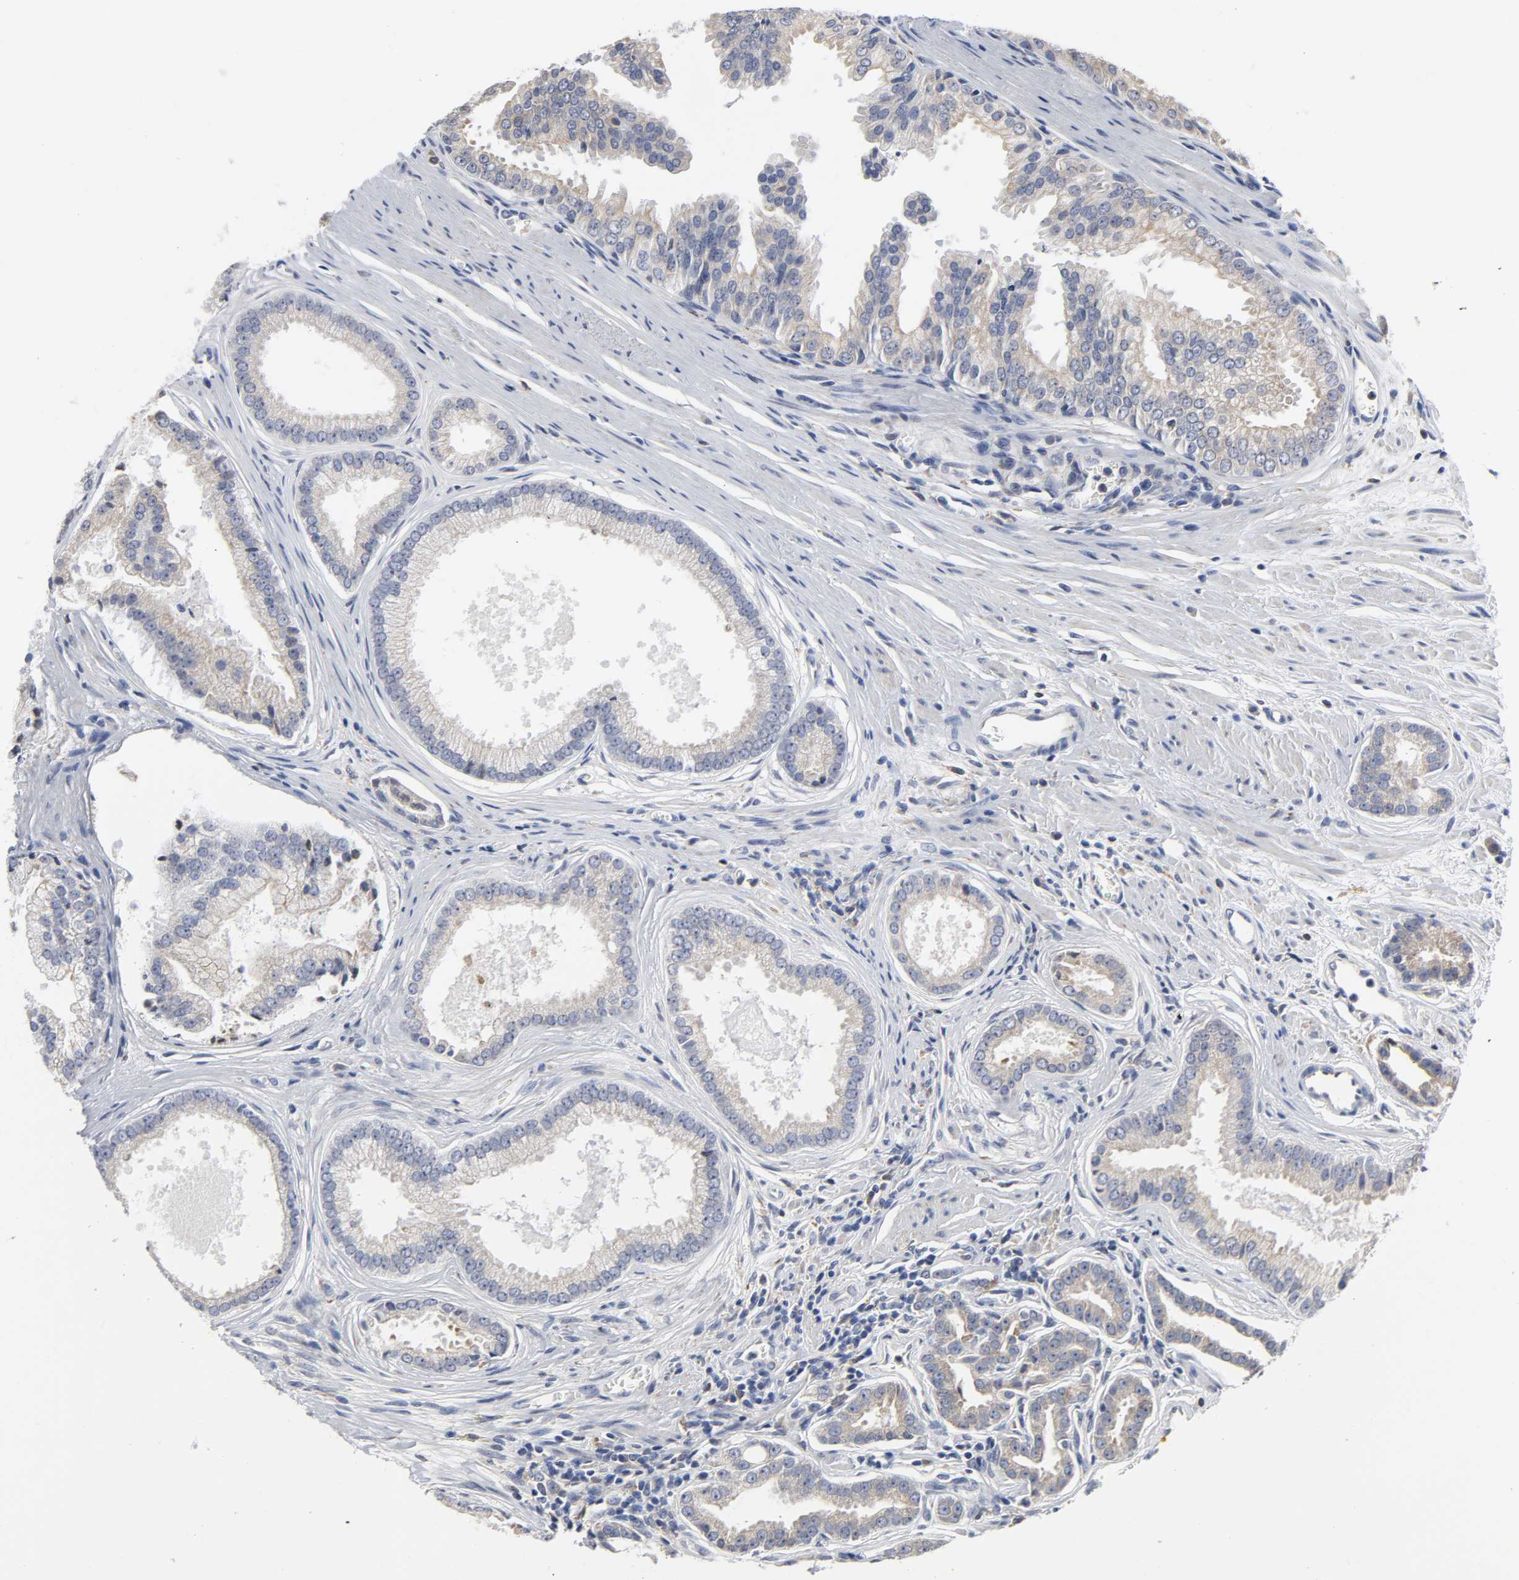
{"staining": {"intensity": "weak", "quantity": "<25%", "location": "cytoplasmic/membranous"}, "tissue": "prostate cancer", "cell_type": "Tumor cells", "image_type": "cancer", "snomed": [{"axis": "morphology", "description": "Adenocarcinoma, High grade"}, {"axis": "topography", "description": "Prostate"}], "caption": "Immunohistochemistry micrograph of neoplastic tissue: human prostate high-grade adenocarcinoma stained with DAB (3,3'-diaminobenzidine) displays no significant protein staining in tumor cells. The staining was performed using DAB to visualize the protein expression in brown, while the nuclei were stained in blue with hematoxylin (Magnification: 20x).", "gene": "HCK", "patient": {"sex": "male", "age": 67}}